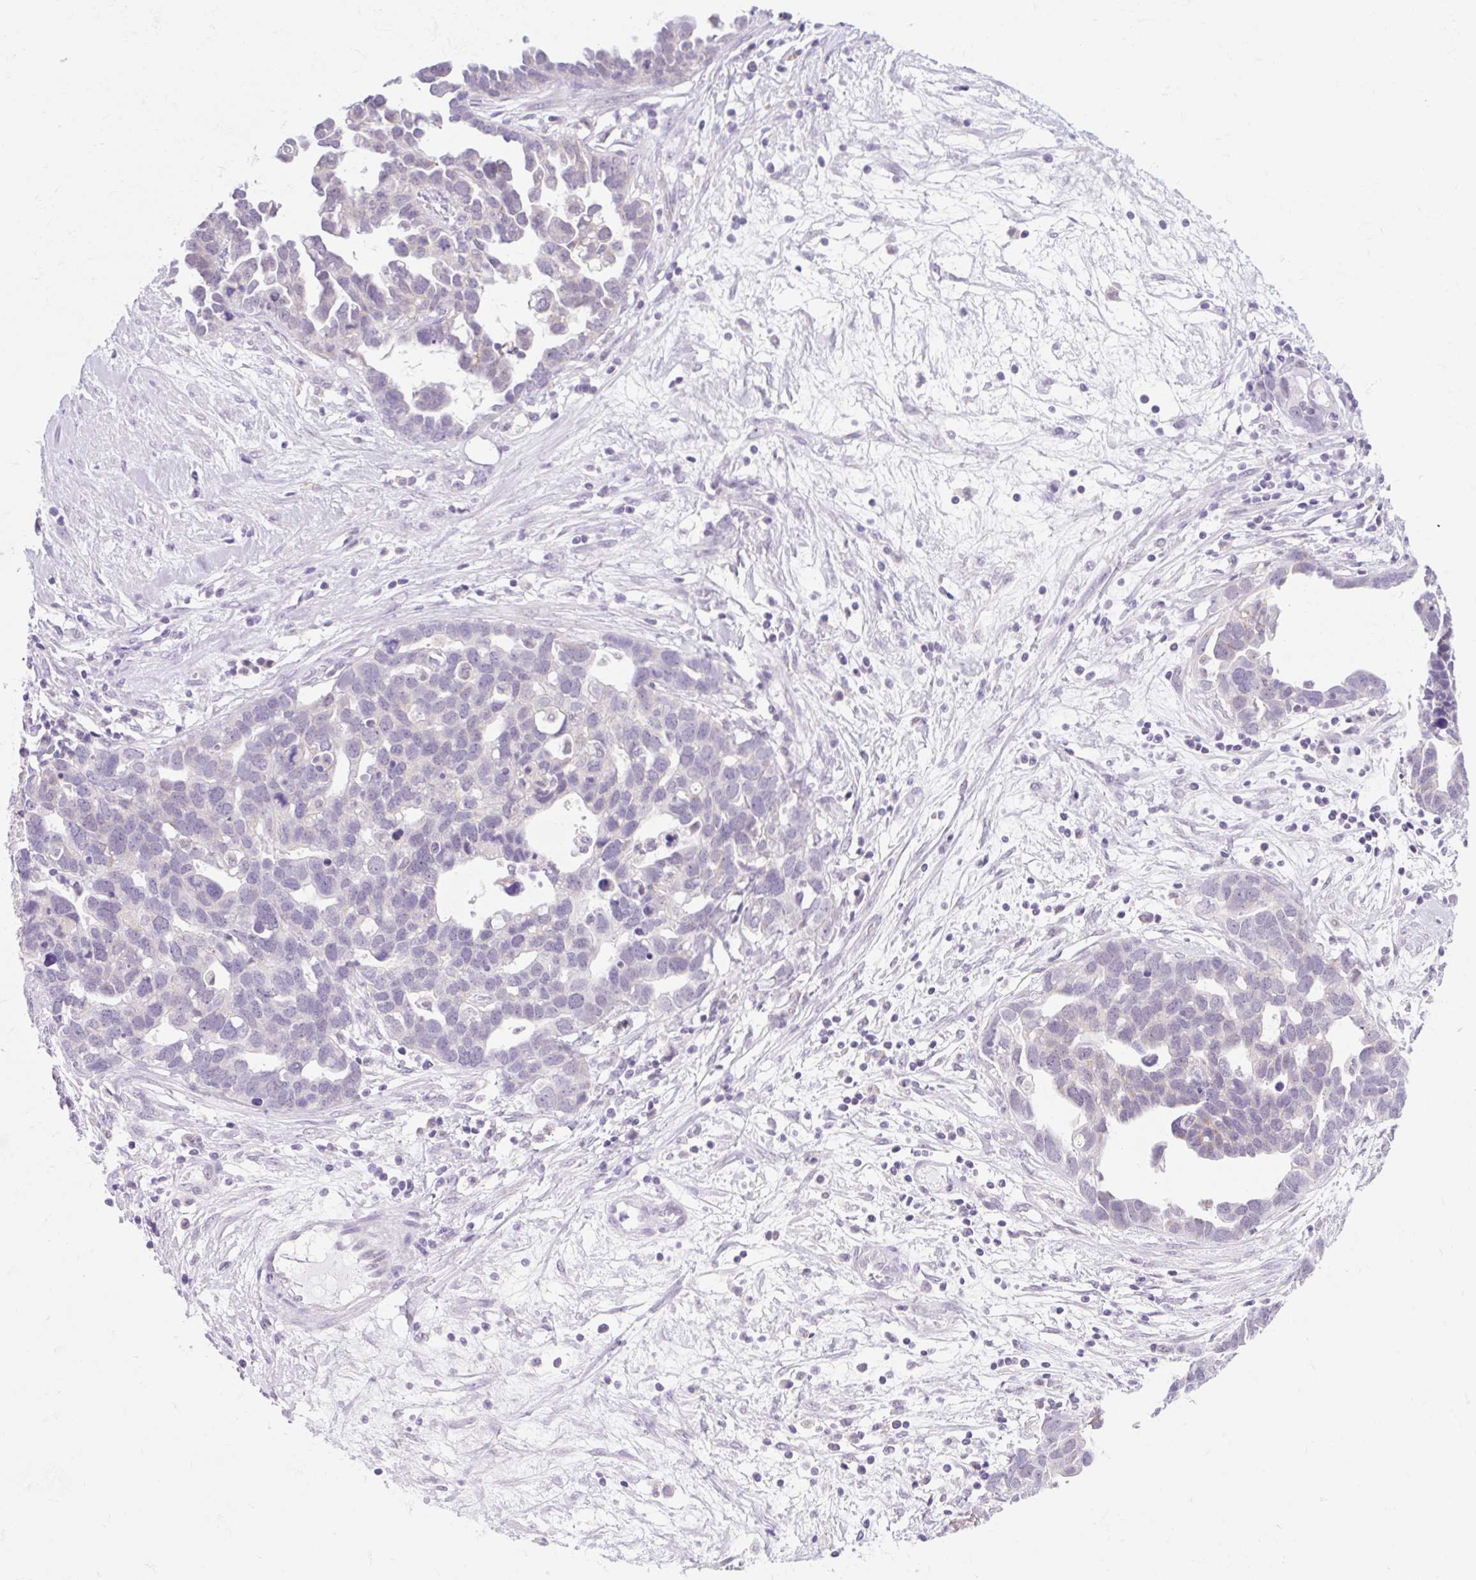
{"staining": {"intensity": "negative", "quantity": "none", "location": "none"}, "tissue": "ovarian cancer", "cell_type": "Tumor cells", "image_type": "cancer", "snomed": [{"axis": "morphology", "description": "Cystadenocarcinoma, serous, NOS"}, {"axis": "topography", "description": "Ovary"}], "caption": "Serous cystadenocarcinoma (ovarian) was stained to show a protein in brown. There is no significant staining in tumor cells.", "gene": "ITPK1", "patient": {"sex": "female", "age": 54}}